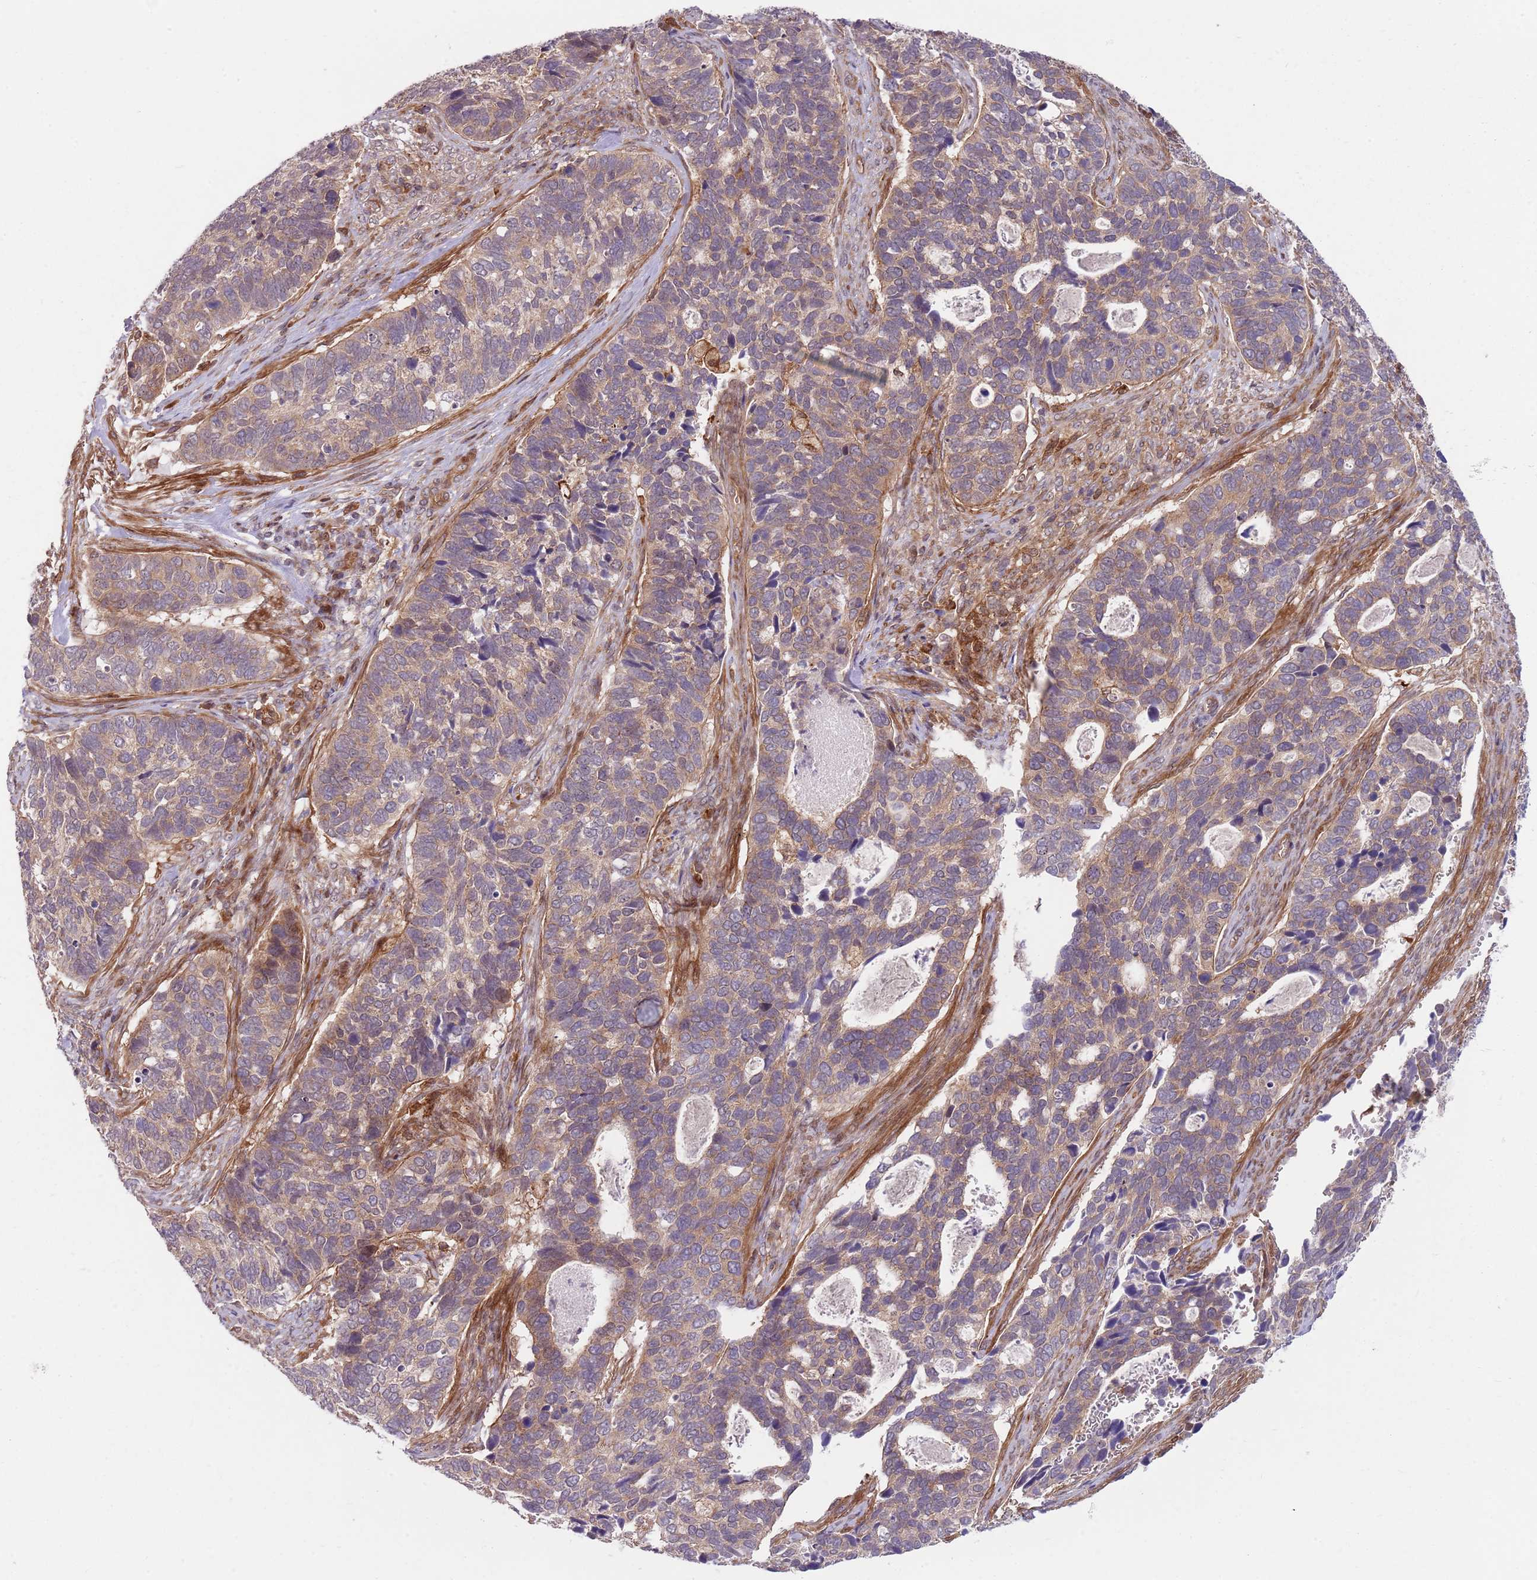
{"staining": {"intensity": "moderate", "quantity": "25%-75%", "location": "cytoplasmic/membranous"}, "tissue": "cervical cancer", "cell_type": "Tumor cells", "image_type": "cancer", "snomed": [{"axis": "morphology", "description": "Squamous cell carcinoma, NOS"}, {"axis": "topography", "description": "Cervix"}], "caption": "Cervical squamous cell carcinoma stained for a protein (brown) shows moderate cytoplasmic/membranous positive expression in about 25%-75% of tumor cells.", "gene": "GGA1", "patient": {"sex": "female", "age": 38}}